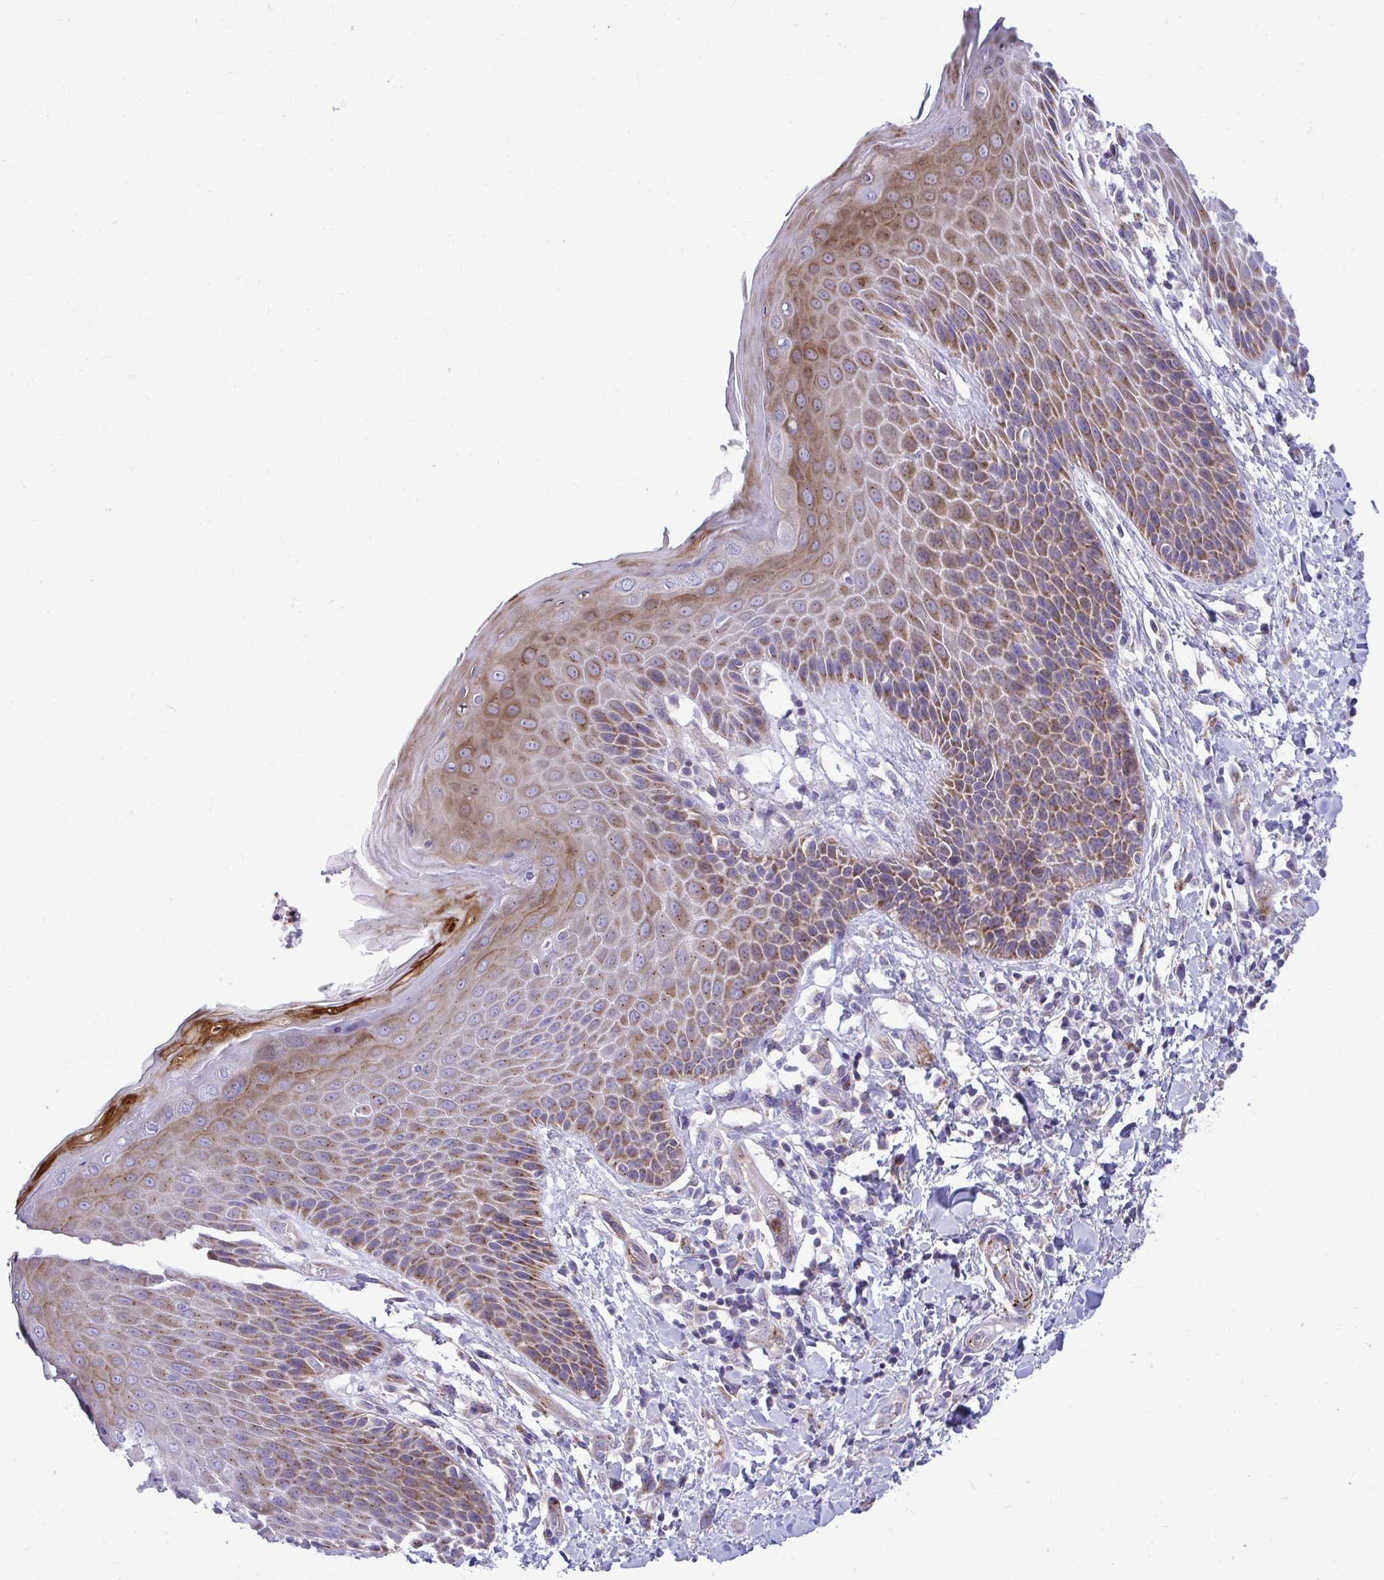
{"staining": {"intensity": "moderate", "quantity": "25%-75%", "location": "cytoplasmic/membranous"}, "tissue": "skin", "cell_type": "Epidermal cells", "image_type": "normal", "snomed": [{"axis": "morphology", "description": "Normal tissue, NOS"}, {"axis": "topography", "description": "Anal"}, {"axis": "topography", "description": "Peripheral nerve tissue"}], "caption": "Immunohistochemistry of normal skin demonstrates medium levels of moderate cytoplasmic/membranous staining in approximately 25%-75% of epidermal cells.", "gene": "MRPS16", "patient": {"sex": "male", "age": 51}}